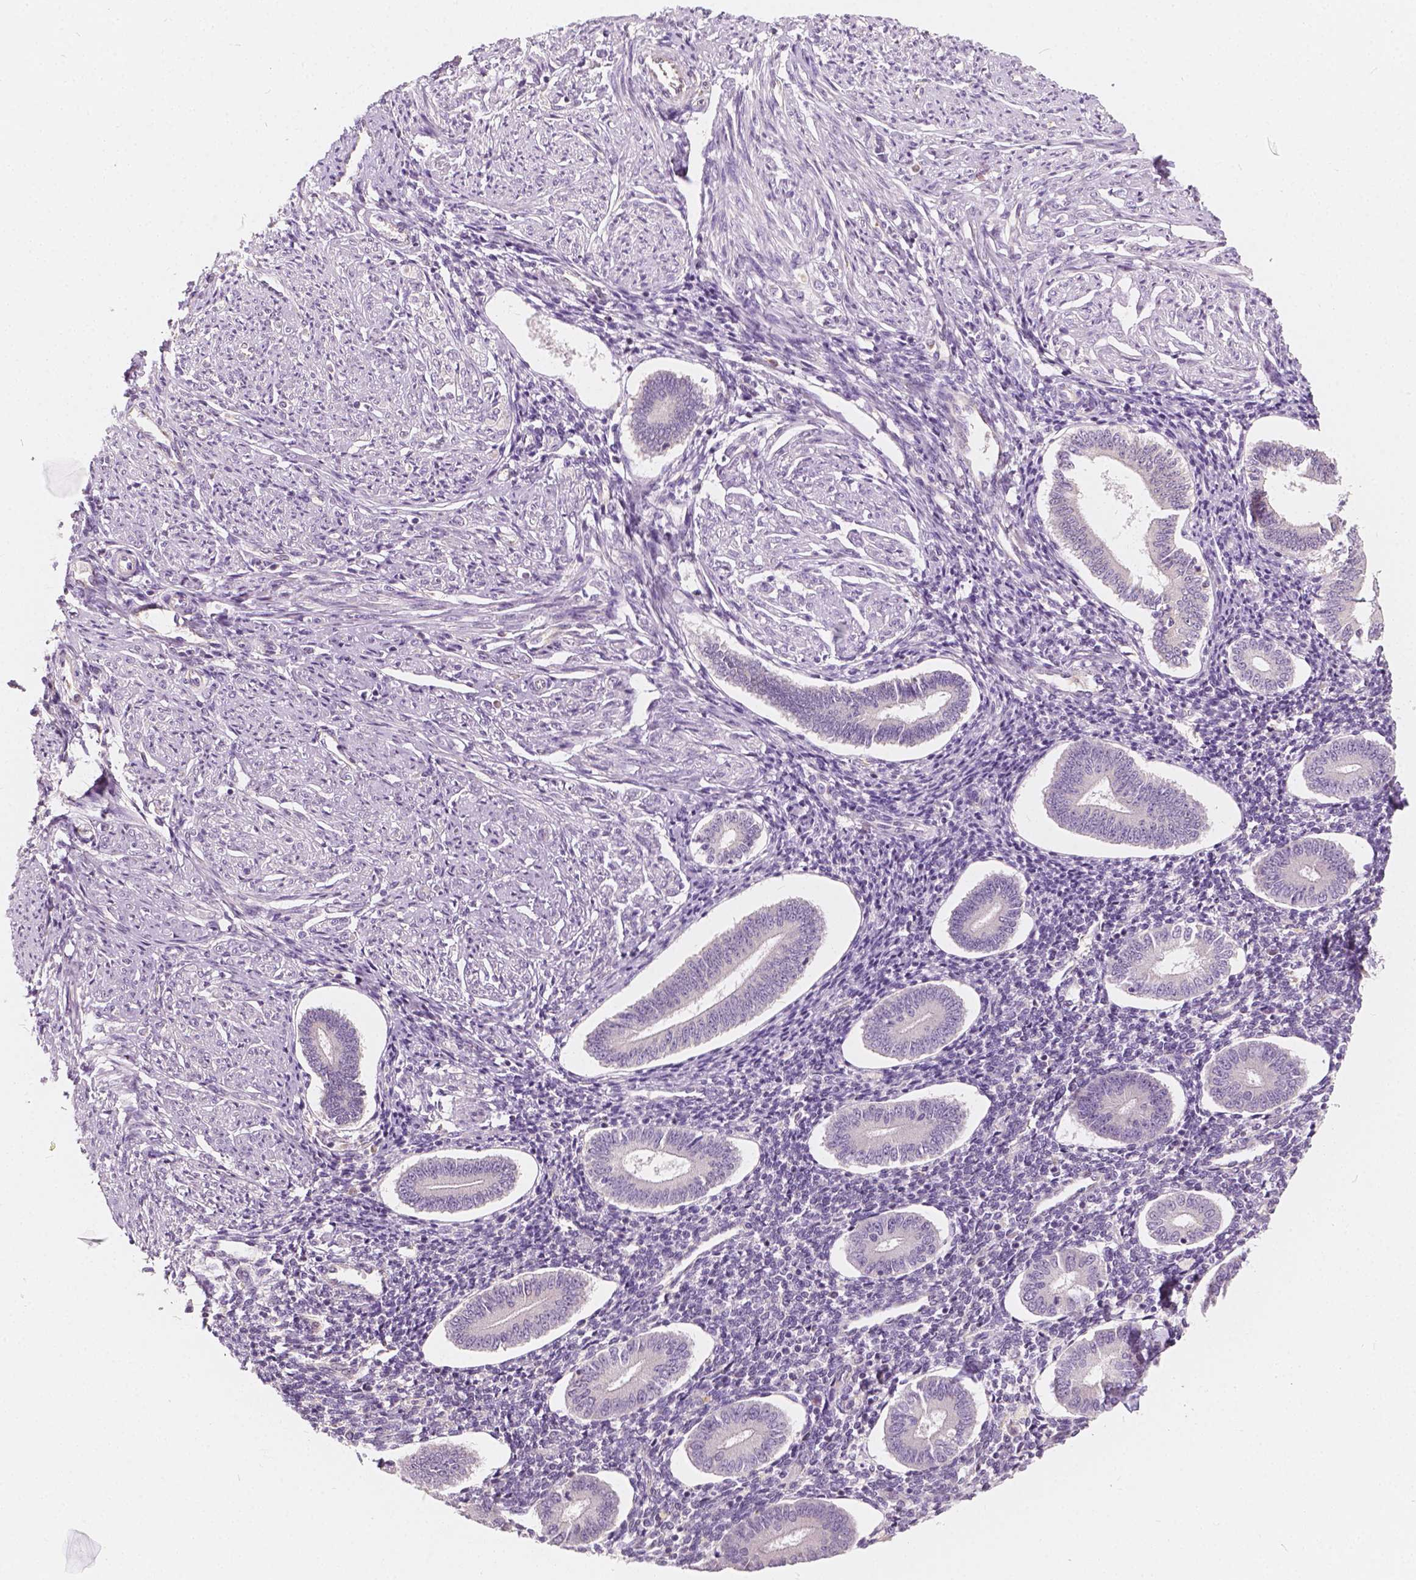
{"staining": {"intensity": "negative", "quantity": "none", "location": "none"}, "tissue": "endometrium", "cell_type": "Cells in endometrial stroma", "image_type": "normal", "snomed": [{"axis": "morphology", "description": "Normal tissue, NOS"}, {"axis": "topography", "description": "Endometrium"}], "caption": "DAB immunohistochemical staining of unremarkable human endometrium exhibits no significant positivity in cells in endometrial stroma. (Stains: DAB immunohistochemistry with hematoxylin counter stain, Microscopy: brightfield microscopy at high magnification).", "gene": "KIAA0513", "patient": {"sex": "female", "age": 40}}